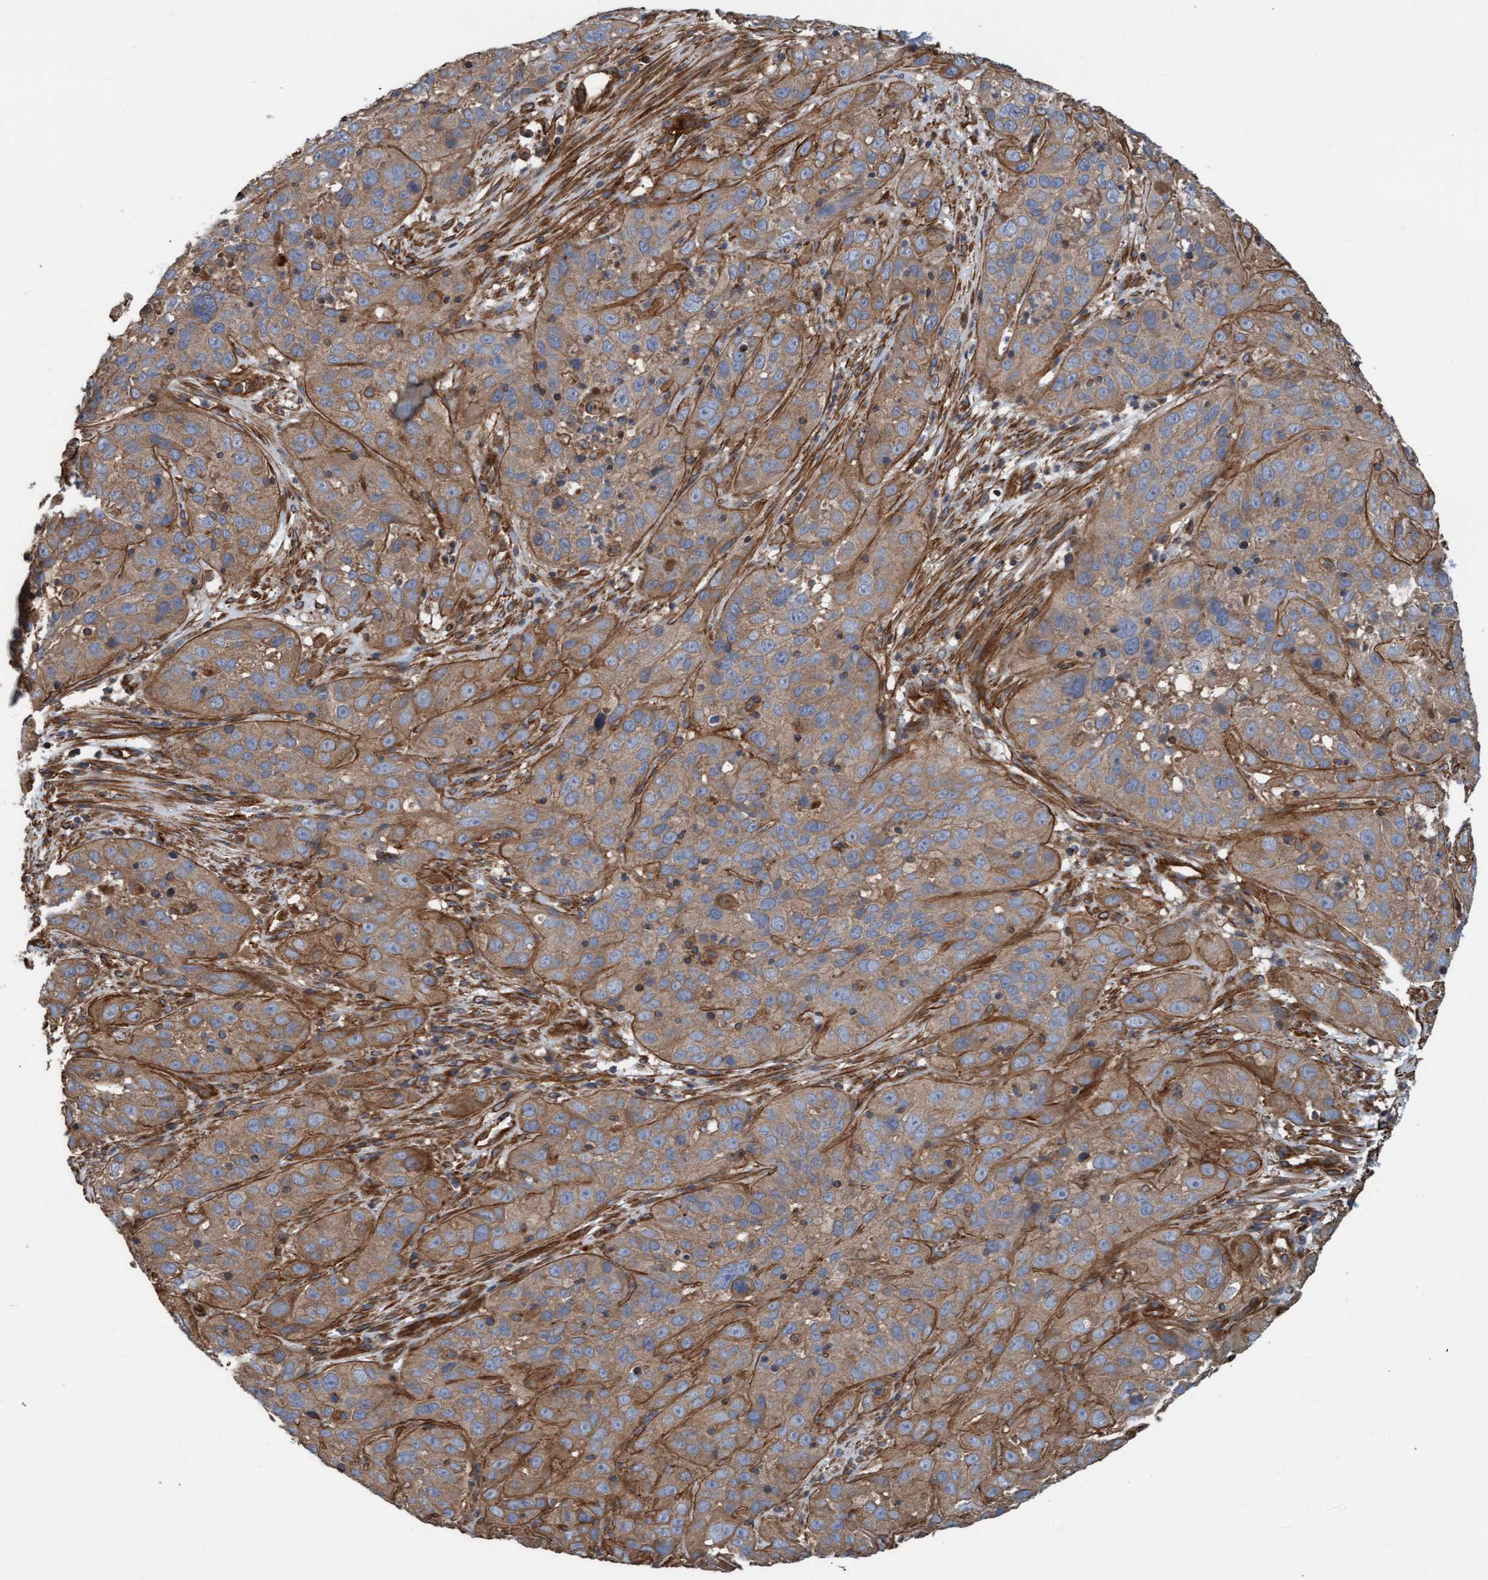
{"staining": {"intensity": "moderate", "quantity": ">75%", "location": "cytoplasmic/membranous"}, "tissue": "cervical cancer", "cell_type": "Tumor cells", "image_type": "cancer", "snomed": [{"axis": "morphology", "description": "Squamous cell carcinoma, NOS"}, {"axis": "topography", "description": "Cervix"}], "caption": "A micrograph of cervical cancer (squamous cell carcinoma) stained for a protein demonstrates moderate cytoplasmic/membranous brown staining in tumor cells.", "gene": "STXBP4", "patient": {"sex": "female", "age": 32}}